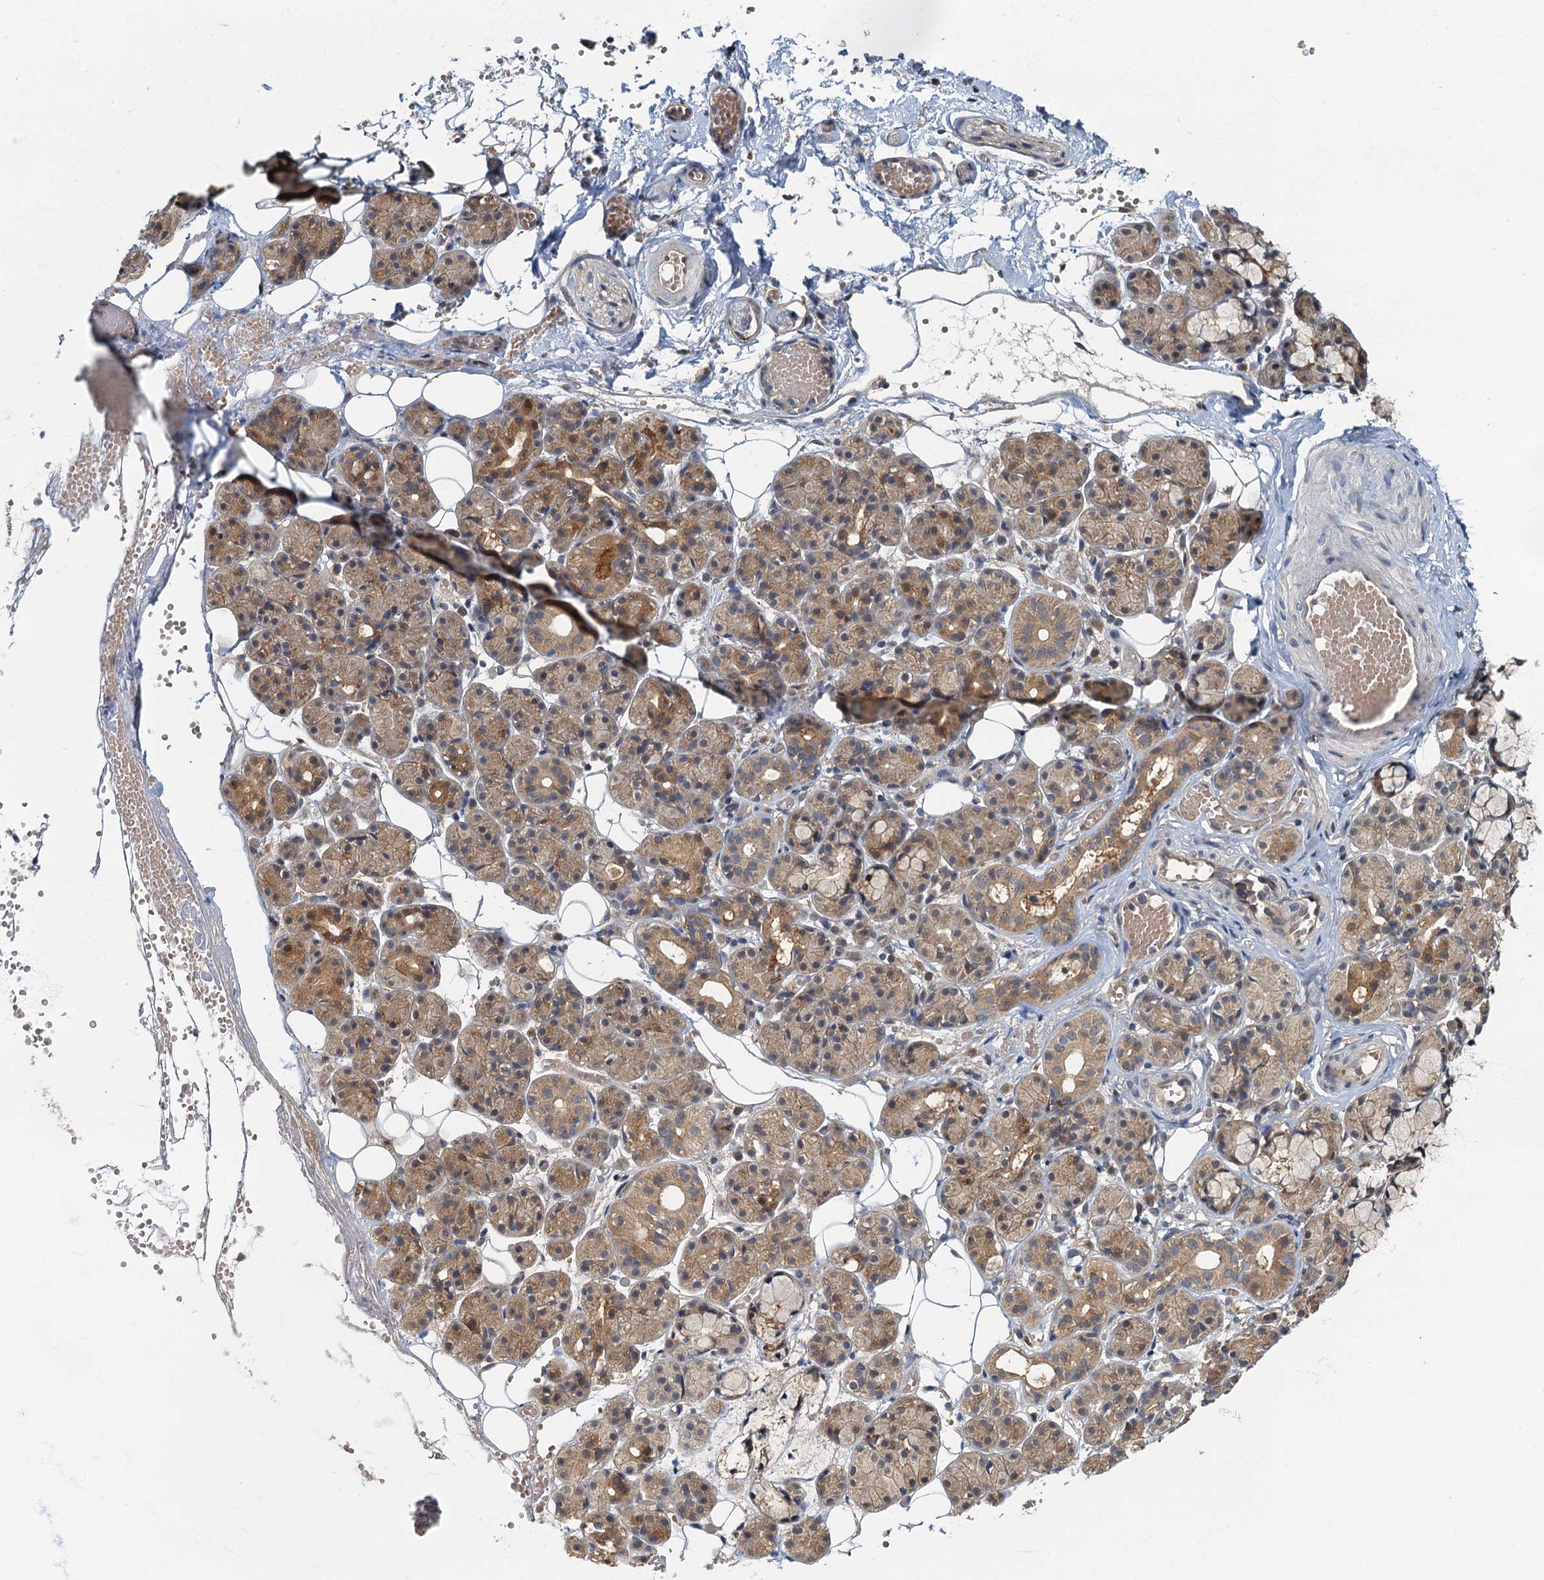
{"staining": {"intensity": "moderate", "quantity": "25%-75%", "location": "cytoplasmic/membranous"}, "tissue": "salivary gland", "cell_type": "Glandular cells", "image_type": "normal", "snomed": [{"axis": "morphology", "description": "Normal tissue, NOS"}, {"axis": "topography", "description": "Salivary gland"}], "caption": "Benign salivary gland exhibits moderate cytoplasmic/membranous staining in approximately 25%-75% of glandular cells, visualized by immunohistochemistry. The staining was performed using DAB to visualize the protein expression in brown, while the nuclei were stained in blue with hematoxylin (Magnification: 20x).", "gene": "TBCK", "patient": {"sex": "male", "age": 63}}